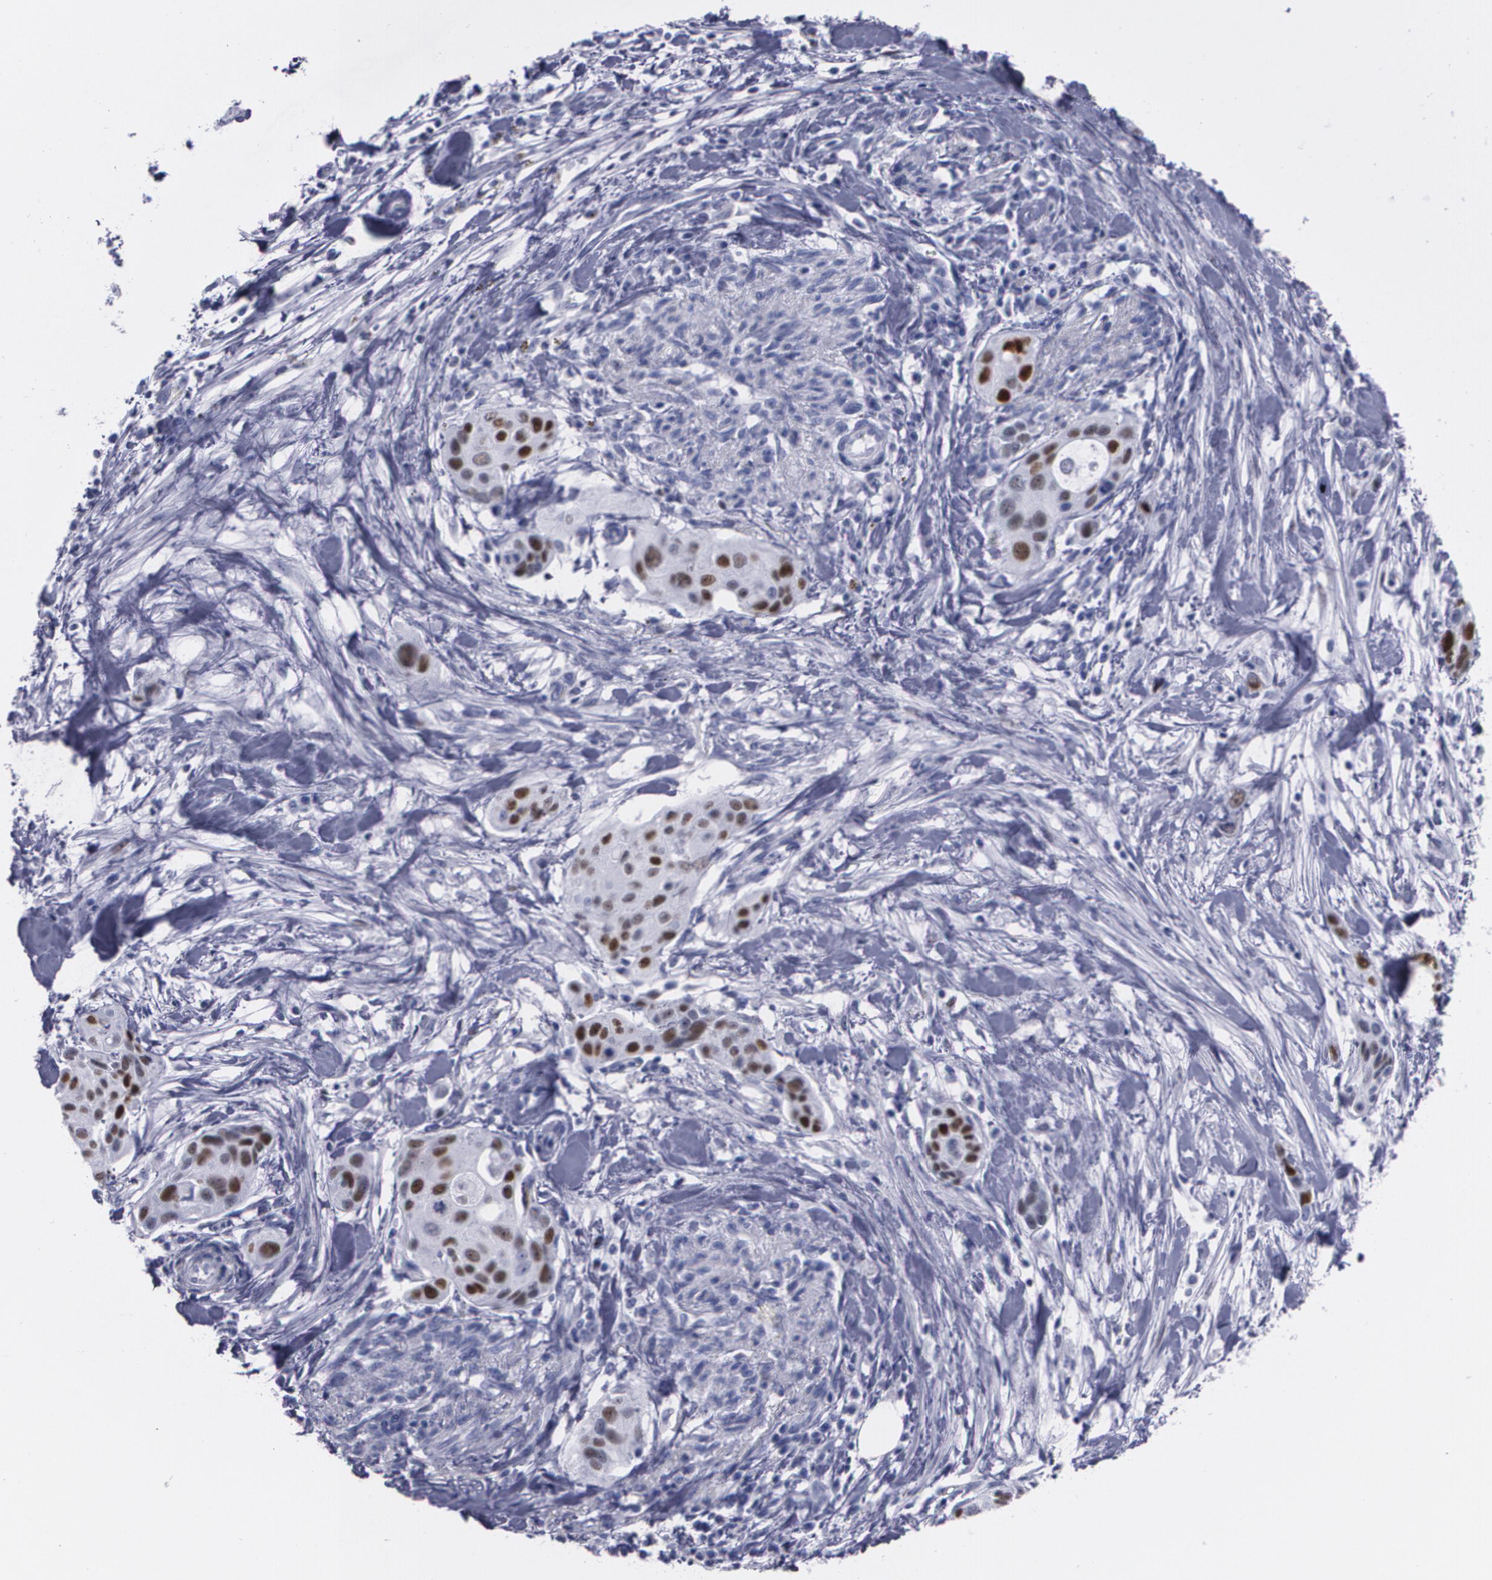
{"staining": {"intensity": "moderate", "quantity": ">75%", "location": "nuclear"}, "tissue": "pancreatic cancer", "cell_type": "Tumor cells", "image_type": "cancer", "snomed": [{"axis": "morphology", "description": "Adenocarcinoma, NOS"}, {"axis": "topography", "description": "Pancreas"}], "caption": "Immunohistochemistry (IHC) staining of adenocarcinoma (pancreatic), which demonstrates medium levels of moderate nuclear expression in about >75% of tumor cells indicating moderate nuclear protein staining. The staining was performed using DAB (3,3'-diaminobenzidine) (brown) for protein detection and nuclei were counterstained in hematoxylin (blue).", "gene": "TP53", "patient": {"sex": "female", "age": 60}}